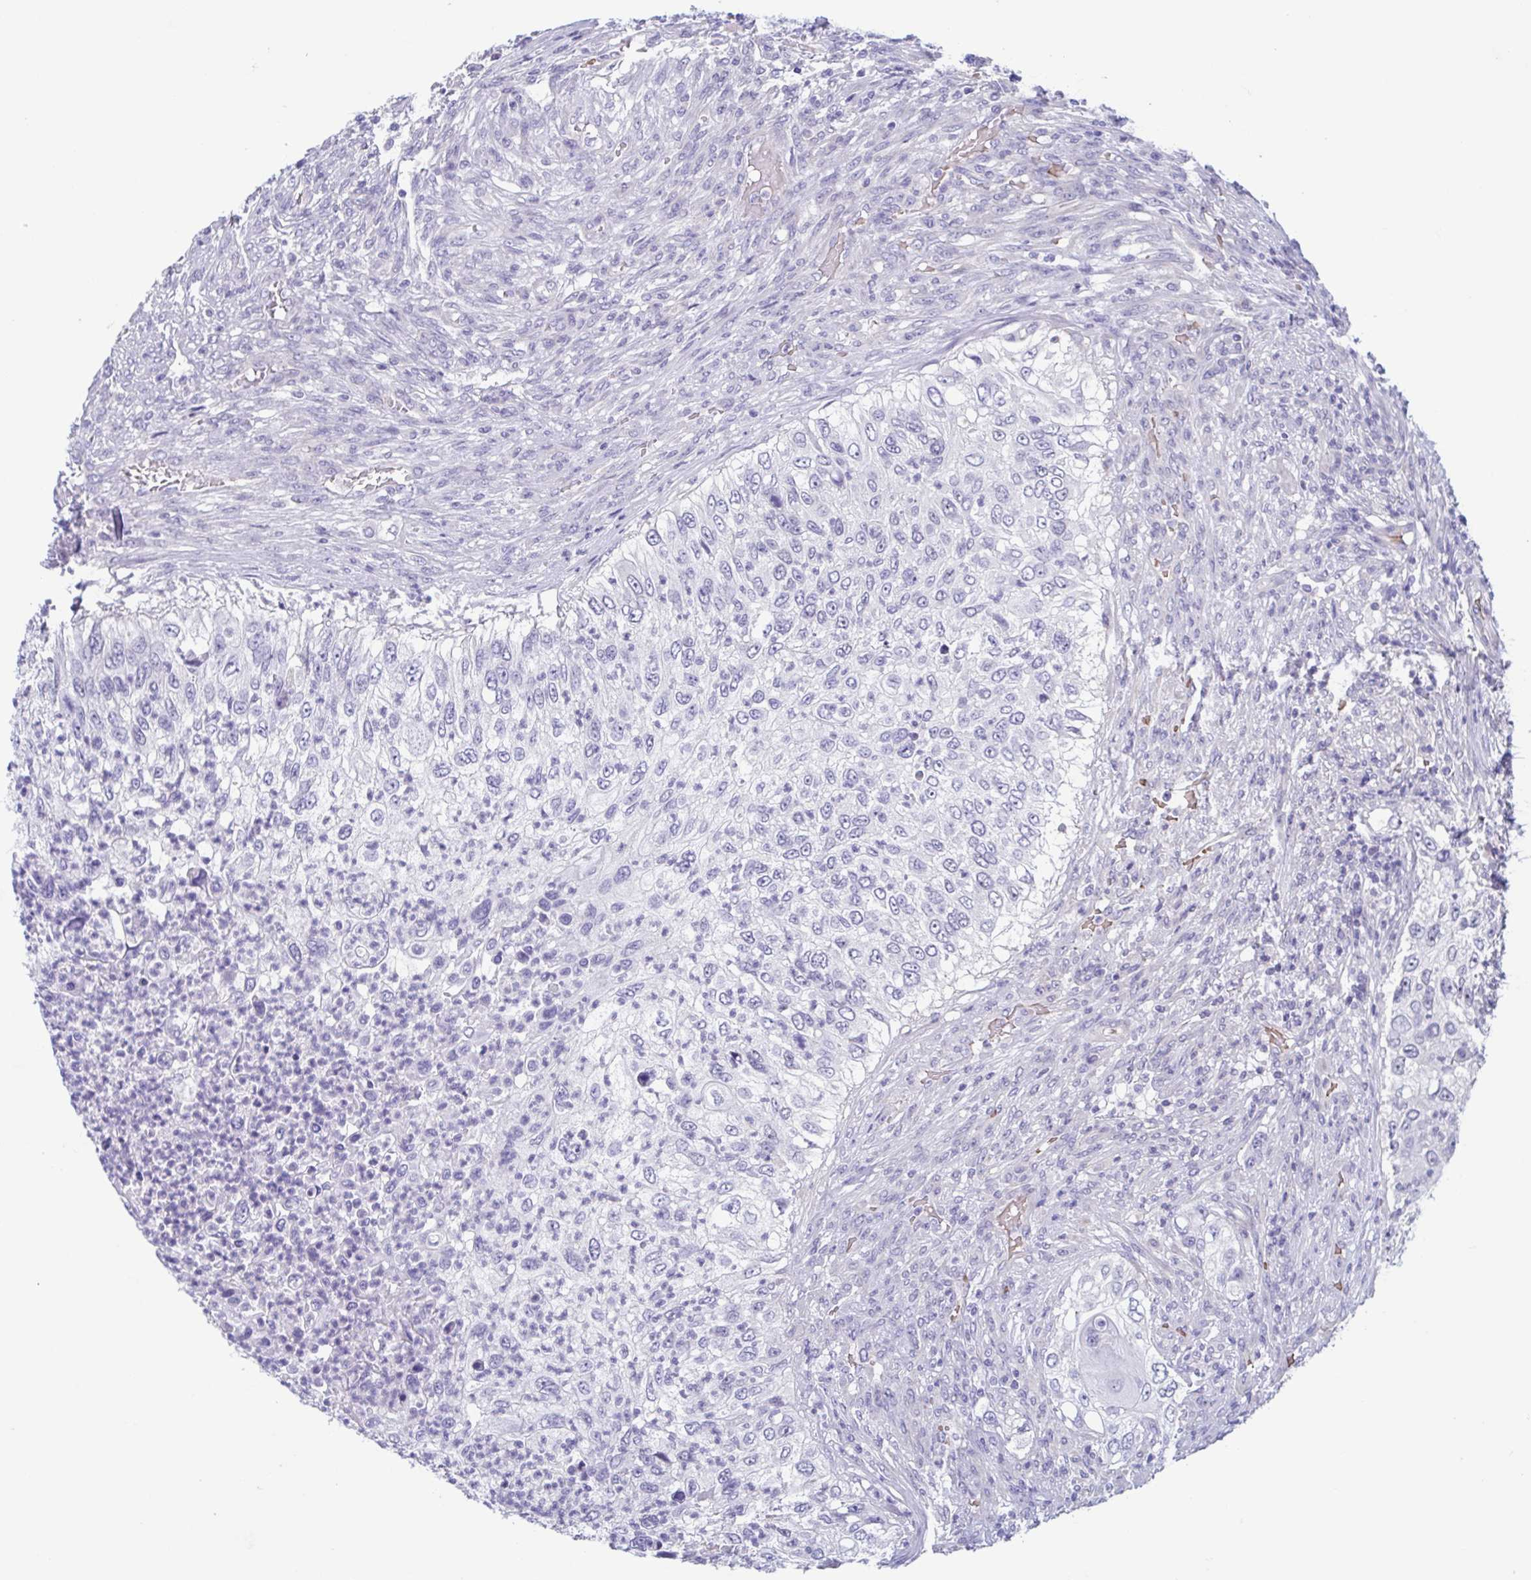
{"staining": {"intensity": "negative", "quantity": "none", "location": "none"}, "tissue": "urothelial cancer", "cell_type": "Tumor cells", "image_type": "cancer", "snomed": [{"axis": "morphology", "description": "Urothelial carcinoma, High grade"}, {"axis": "topography", "description": "Urinary bladder"}], "caption": "There is no significant staining in tumor cells of urothelial carcinoma (high-grade).", "gene": "MORC4", "patient": {"sex": "female", "age": 60}}